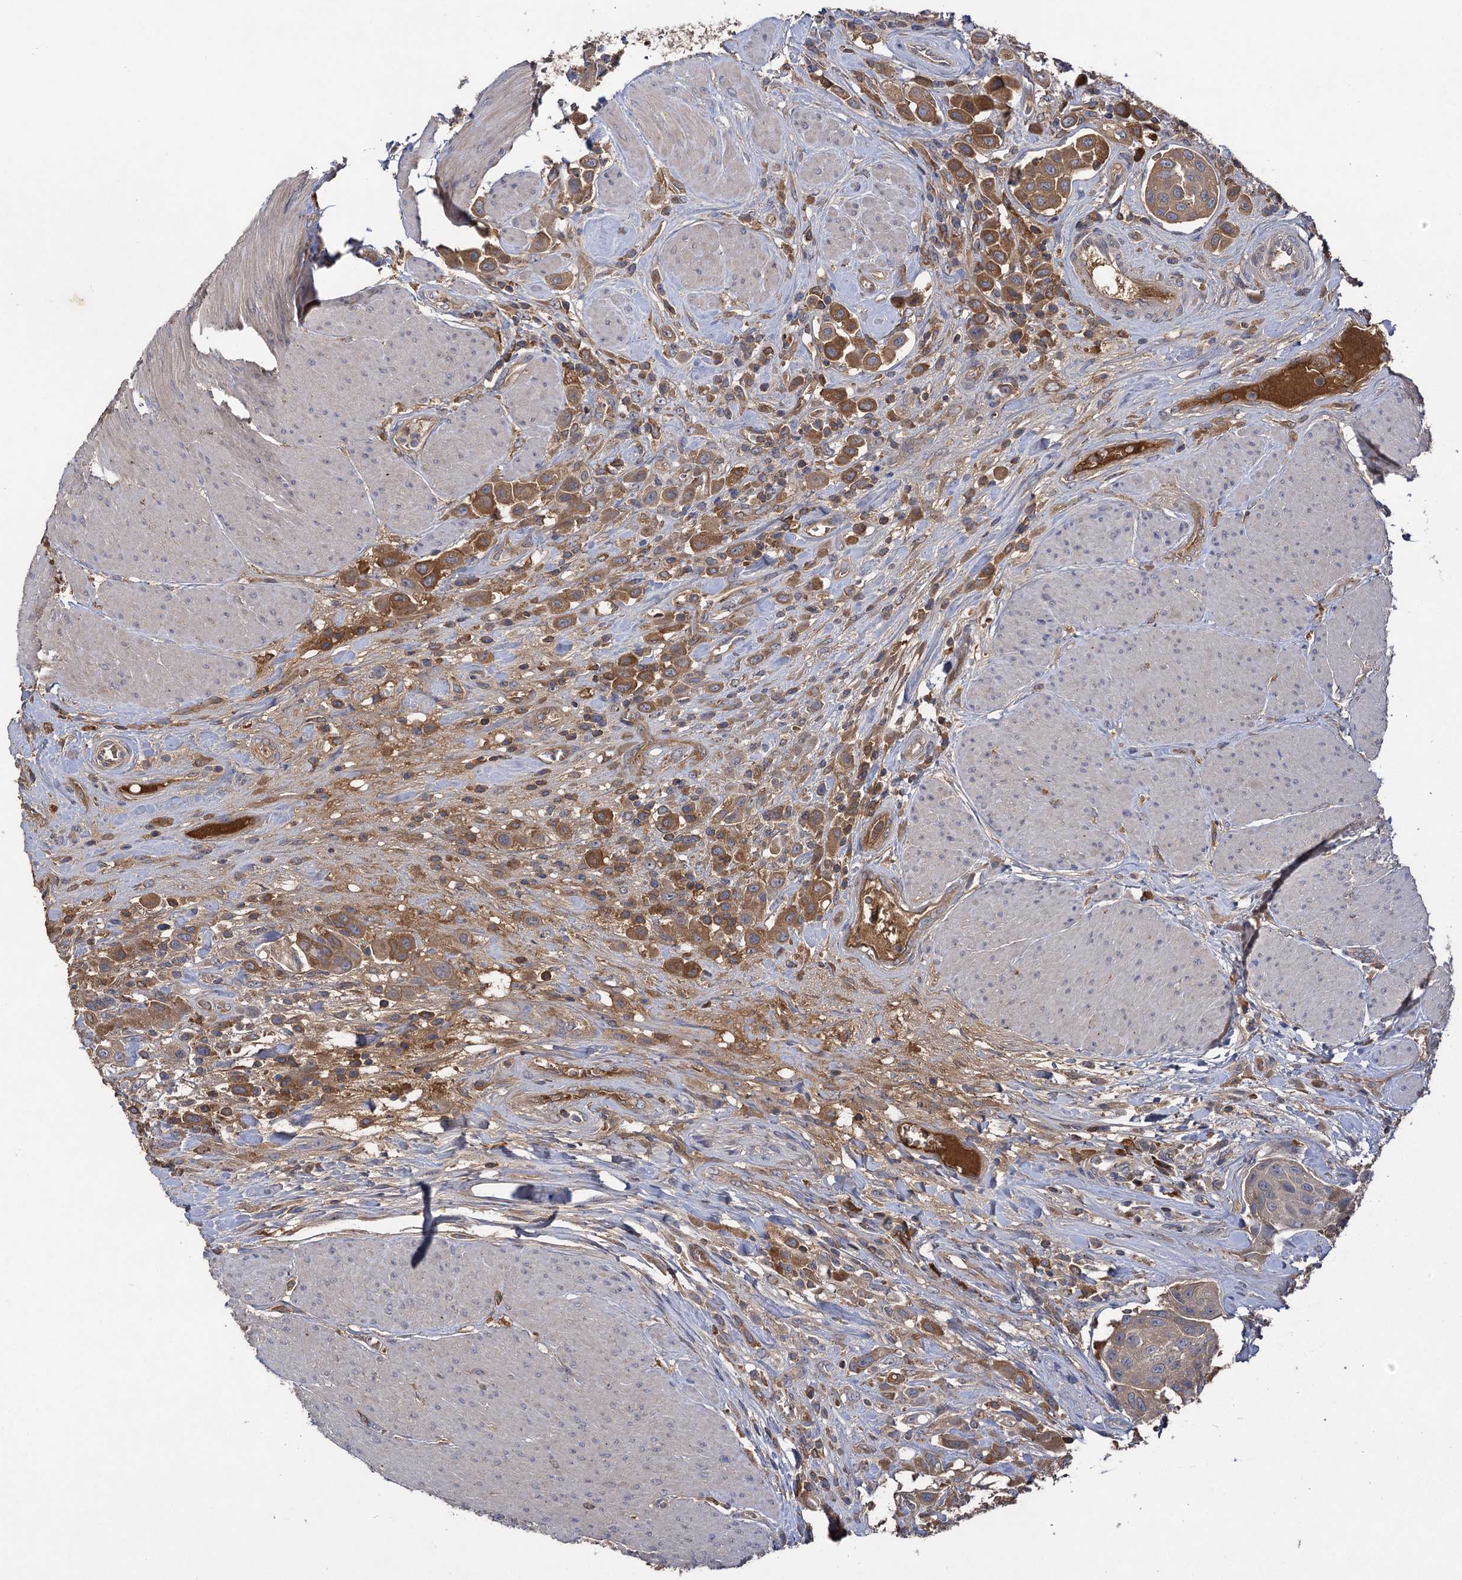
{"staining": {"intensity": "moderate", "quantity": ">75%", "location": "cytoplasmic/membranous"}, "tissue": "urothelial cancer", "cell_type": "Tumor cells", "image_type": "cancer", "snomed": [{"axis": "morphology", "description": "Urothelial carcinoma, High grade"}, {"axis": "topography", "description": "Urinary bladder"}], "caption": "DAB immunohistochemical staining of urothelial carcinoma (high-grade) exhibits moderate cytoplasmic/membranous protein expression in approximately >75% of tumor cells. (Stains: DAB in brown, nuclei in blue, Microscopy: brightfield microscopy at high magnification).", "gene": "USP50", "patient": {"sex": "male", "age": 50}}